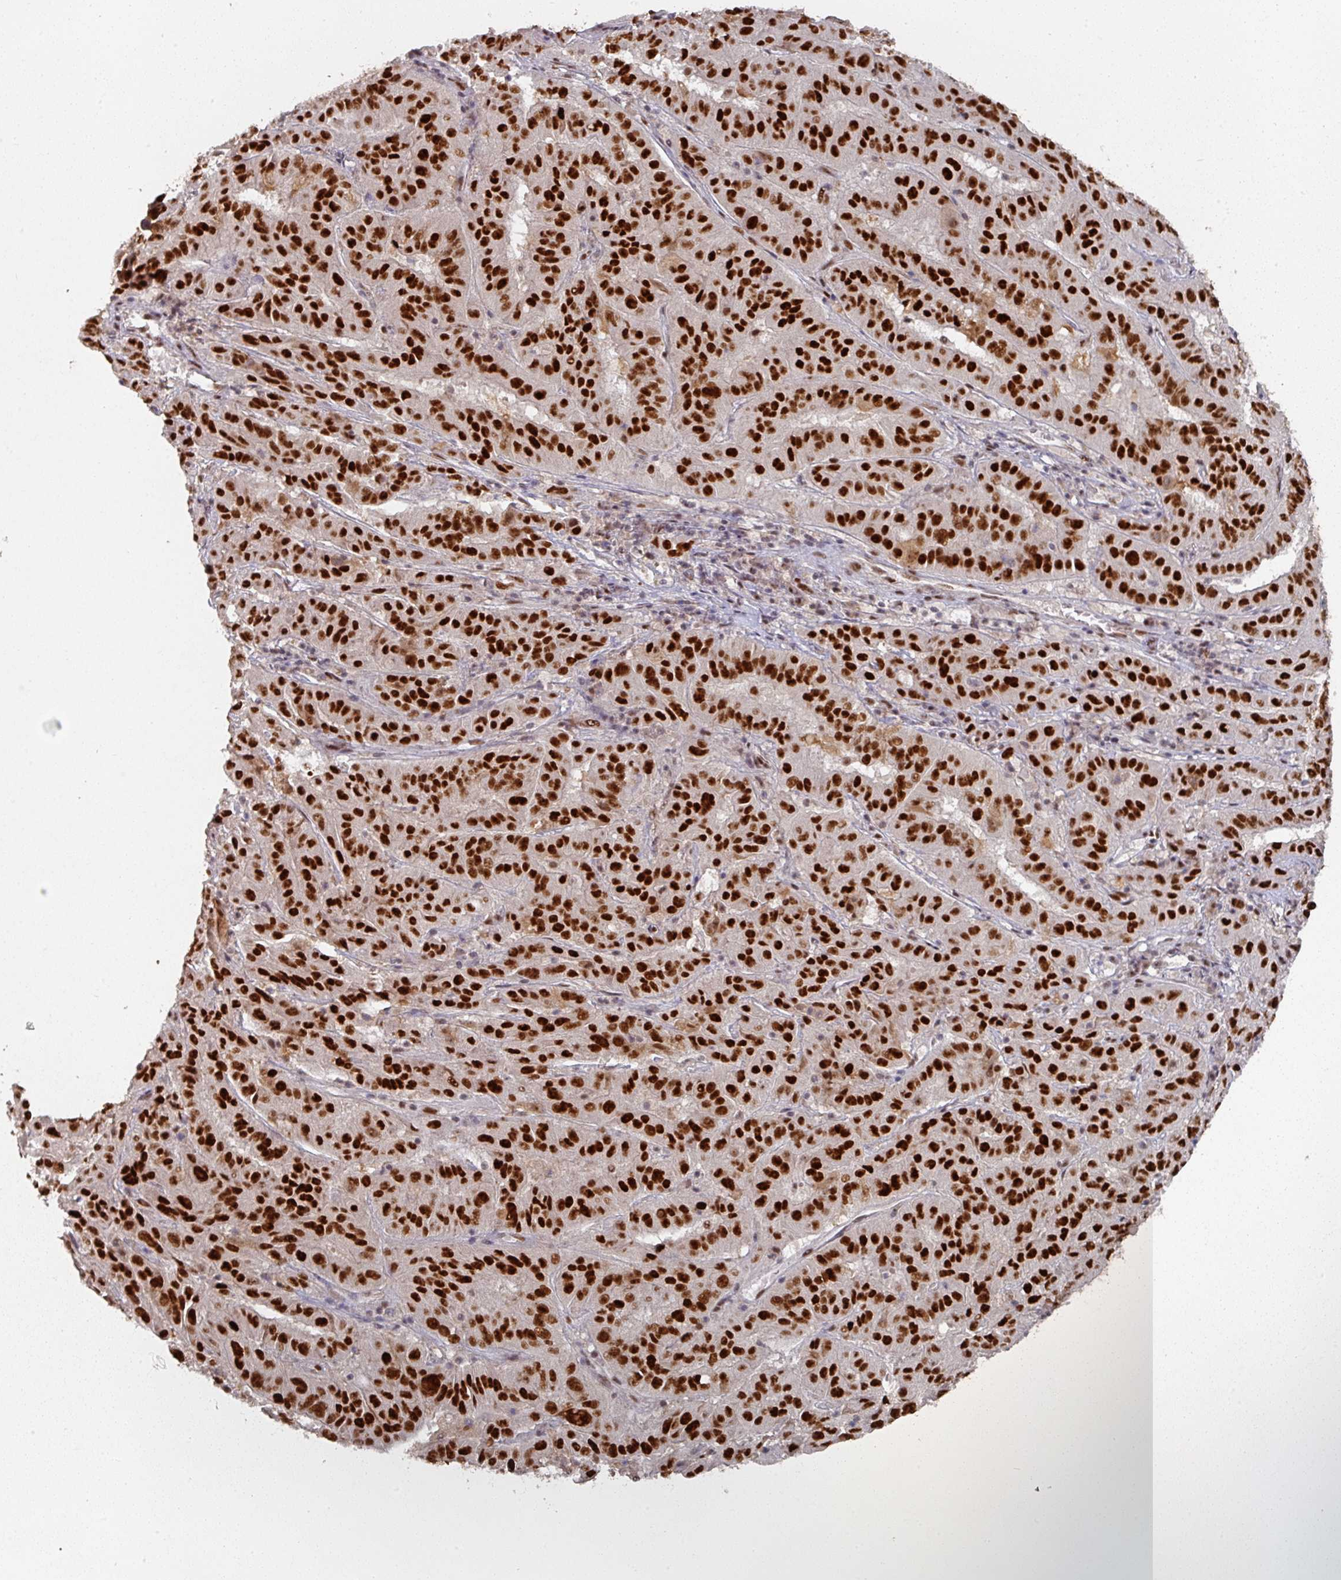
{"staining": {"intensity": "strong", "quantity": ">75%", "location": "nuclear"}, "tissue": "pancreatic cancer", "cell_type": "Tumor cells", "image_type": "cancer", "snomed": [{"axis": "morphology", "description": "Adenocarcinoma, NOS"}, {"axis": "topography", "description": "Pancreas"}], "caption": "Strong nuclear protein positivity is identified in about >75% of tumor cells in pancreatic cancer.", "gene": "MEPCE", "patient": {"sex": "male", "age": 63}}